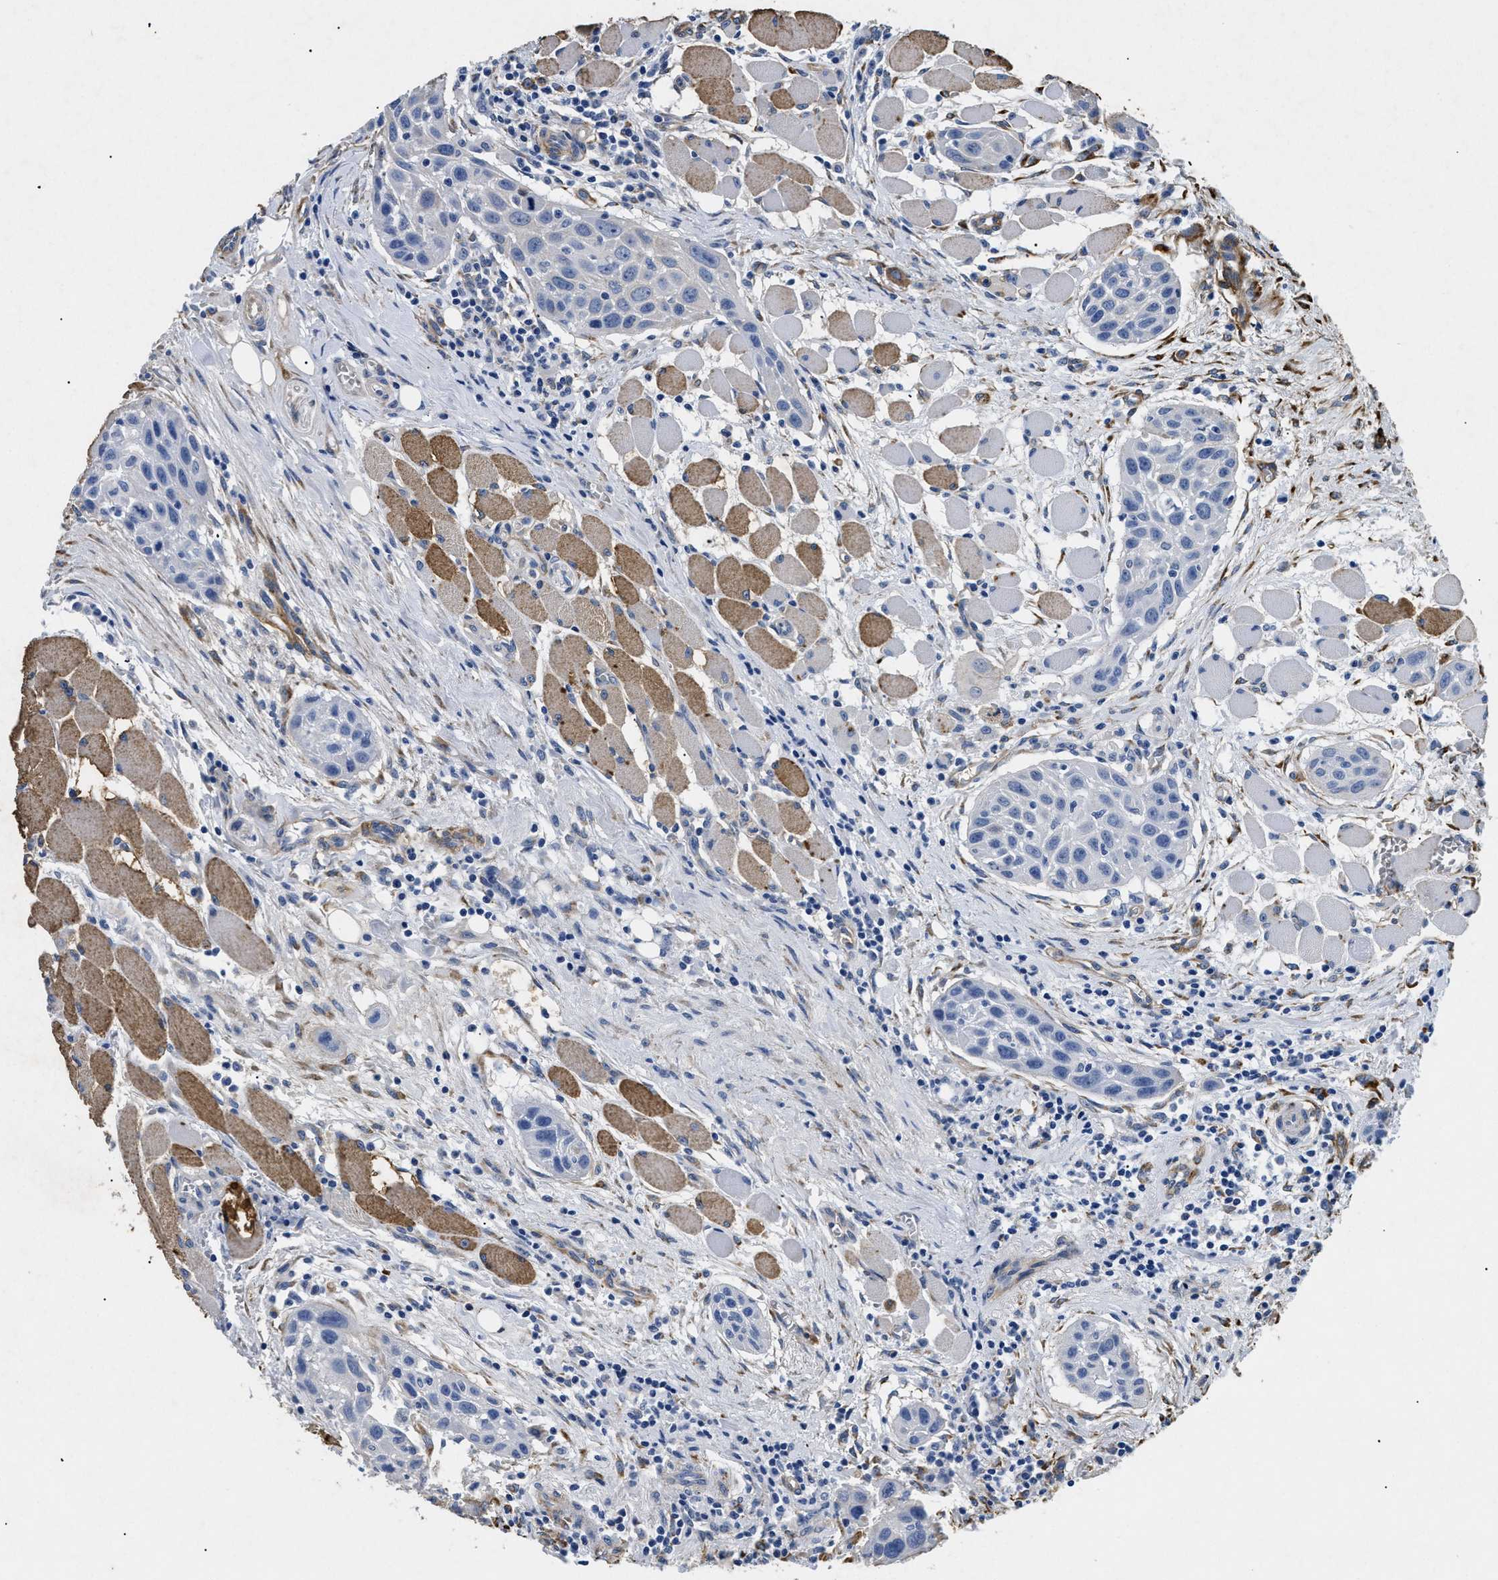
{"staining": {"intensity": "negative", "quantity": "none", "location": "none"}, "tissue": "head and neck cancer", "cell_type": "Tumor cells", "image_type": "cancer", "snomed": [{"axis": "morphology", "description": "Squamous cell carcinoma, NOS"}, {"axis": "topography", "description": "Oral tissue"}, {"axis": "topography", "description": "Head-Neck"}], "caption": "An immunohistochemistry micrograph of head and neck cancer (squamous cell carcinoma) is shown. There is no staining in tumor cells of head and neck cancer (squamous cell carcinoma).", "gene": "LAMA3", "patient": {"sex": "female", "age": 50}}